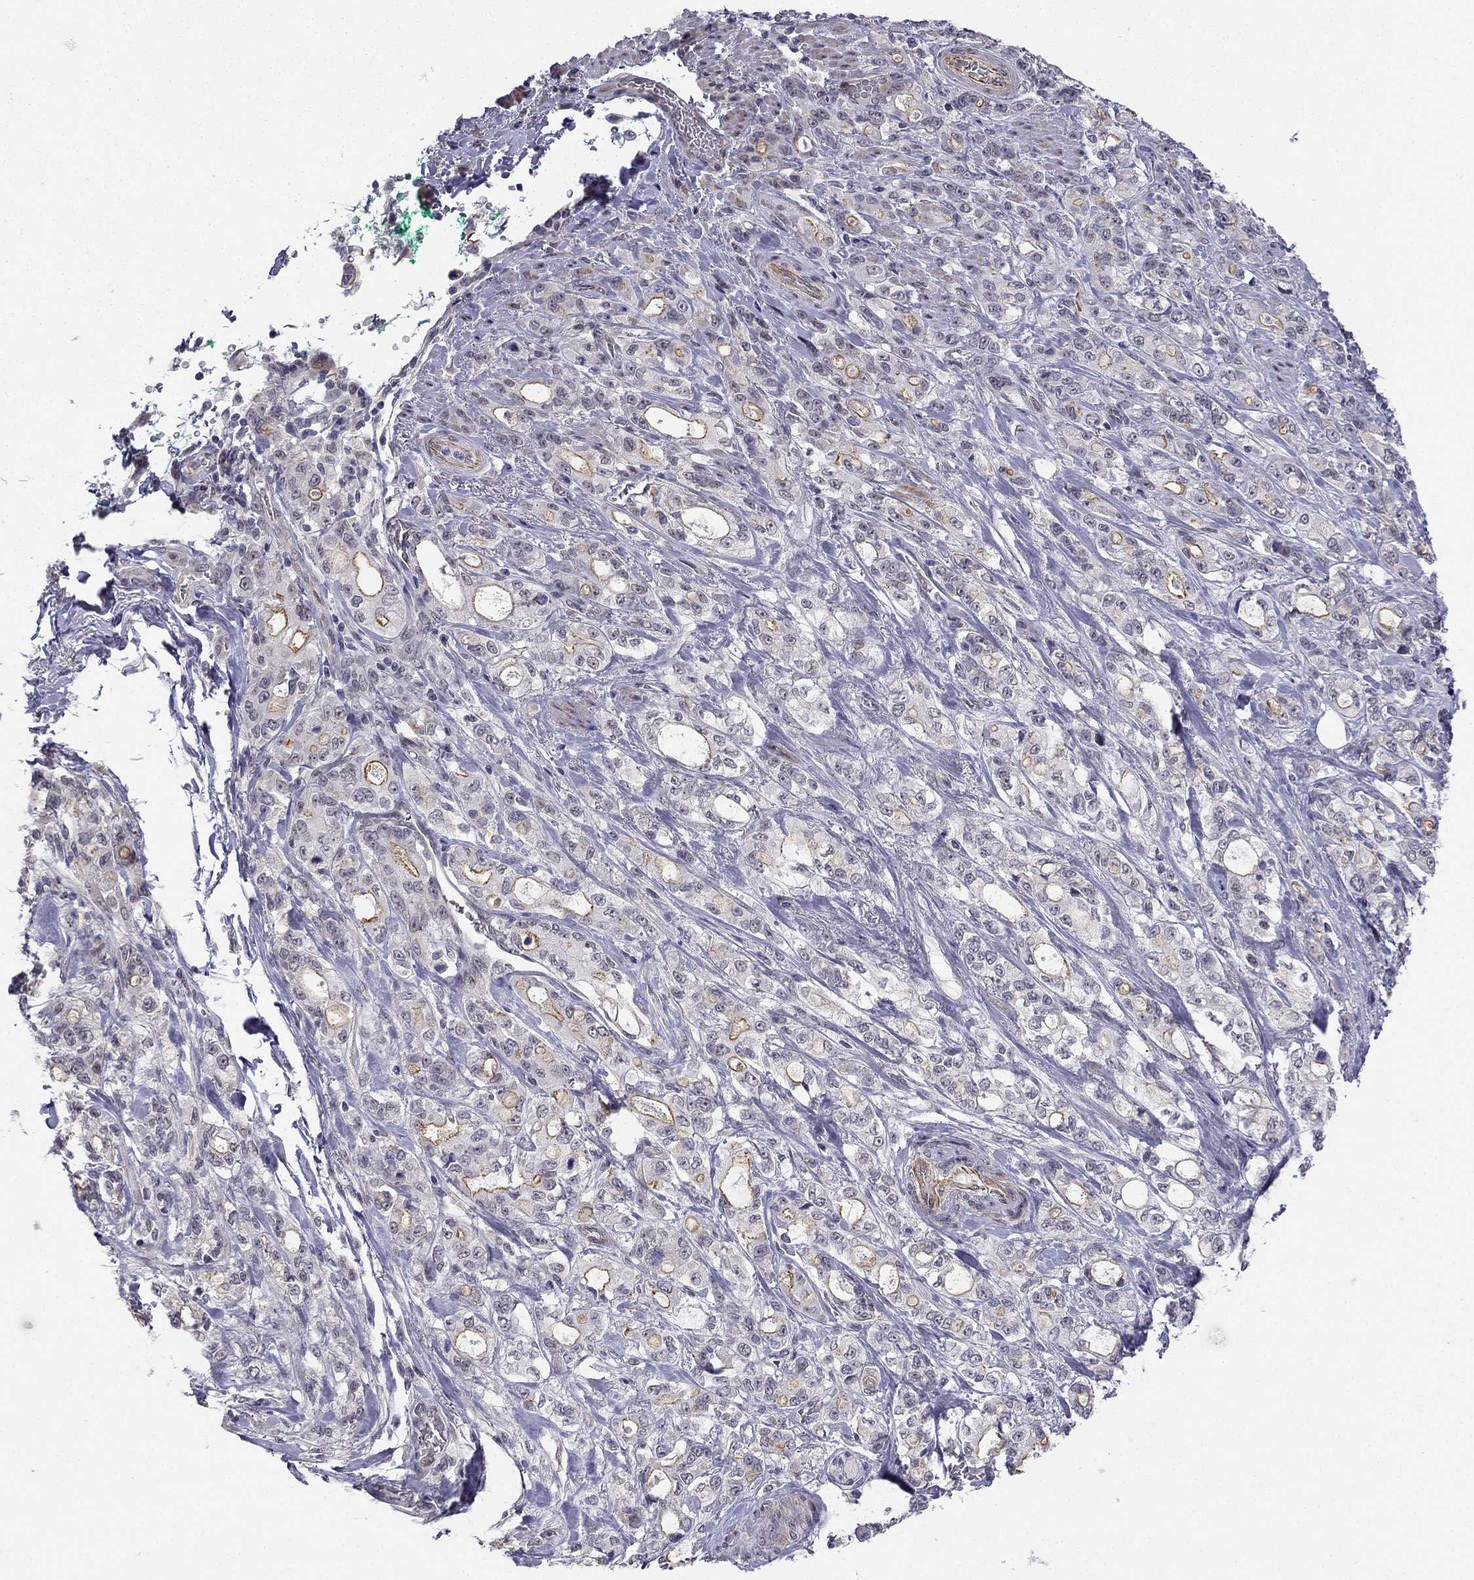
{"staining": {"intensity": "moderate", "quantity": "<25%", "location": "cytoplasmic/membranous"}, "tissue": "stomach cancer", "cell_type": "Tumor cells", "image_type": "cancer", "snomed": [{"axis": "morphology", "description": "Adenocarcinoma, NOS"}, {"axis": "topography", "description": "Stomach"}], "caption": "The immunohistochemical stain labels moderate cytoplasmic/membranous staining in tumor cells of stomach cancer (adenocarcinoma) tissue. (IHC, brightfield microscopy, high magnification).", "gene": "CHST8", "patient": {"sex": "male", "age": 63}}